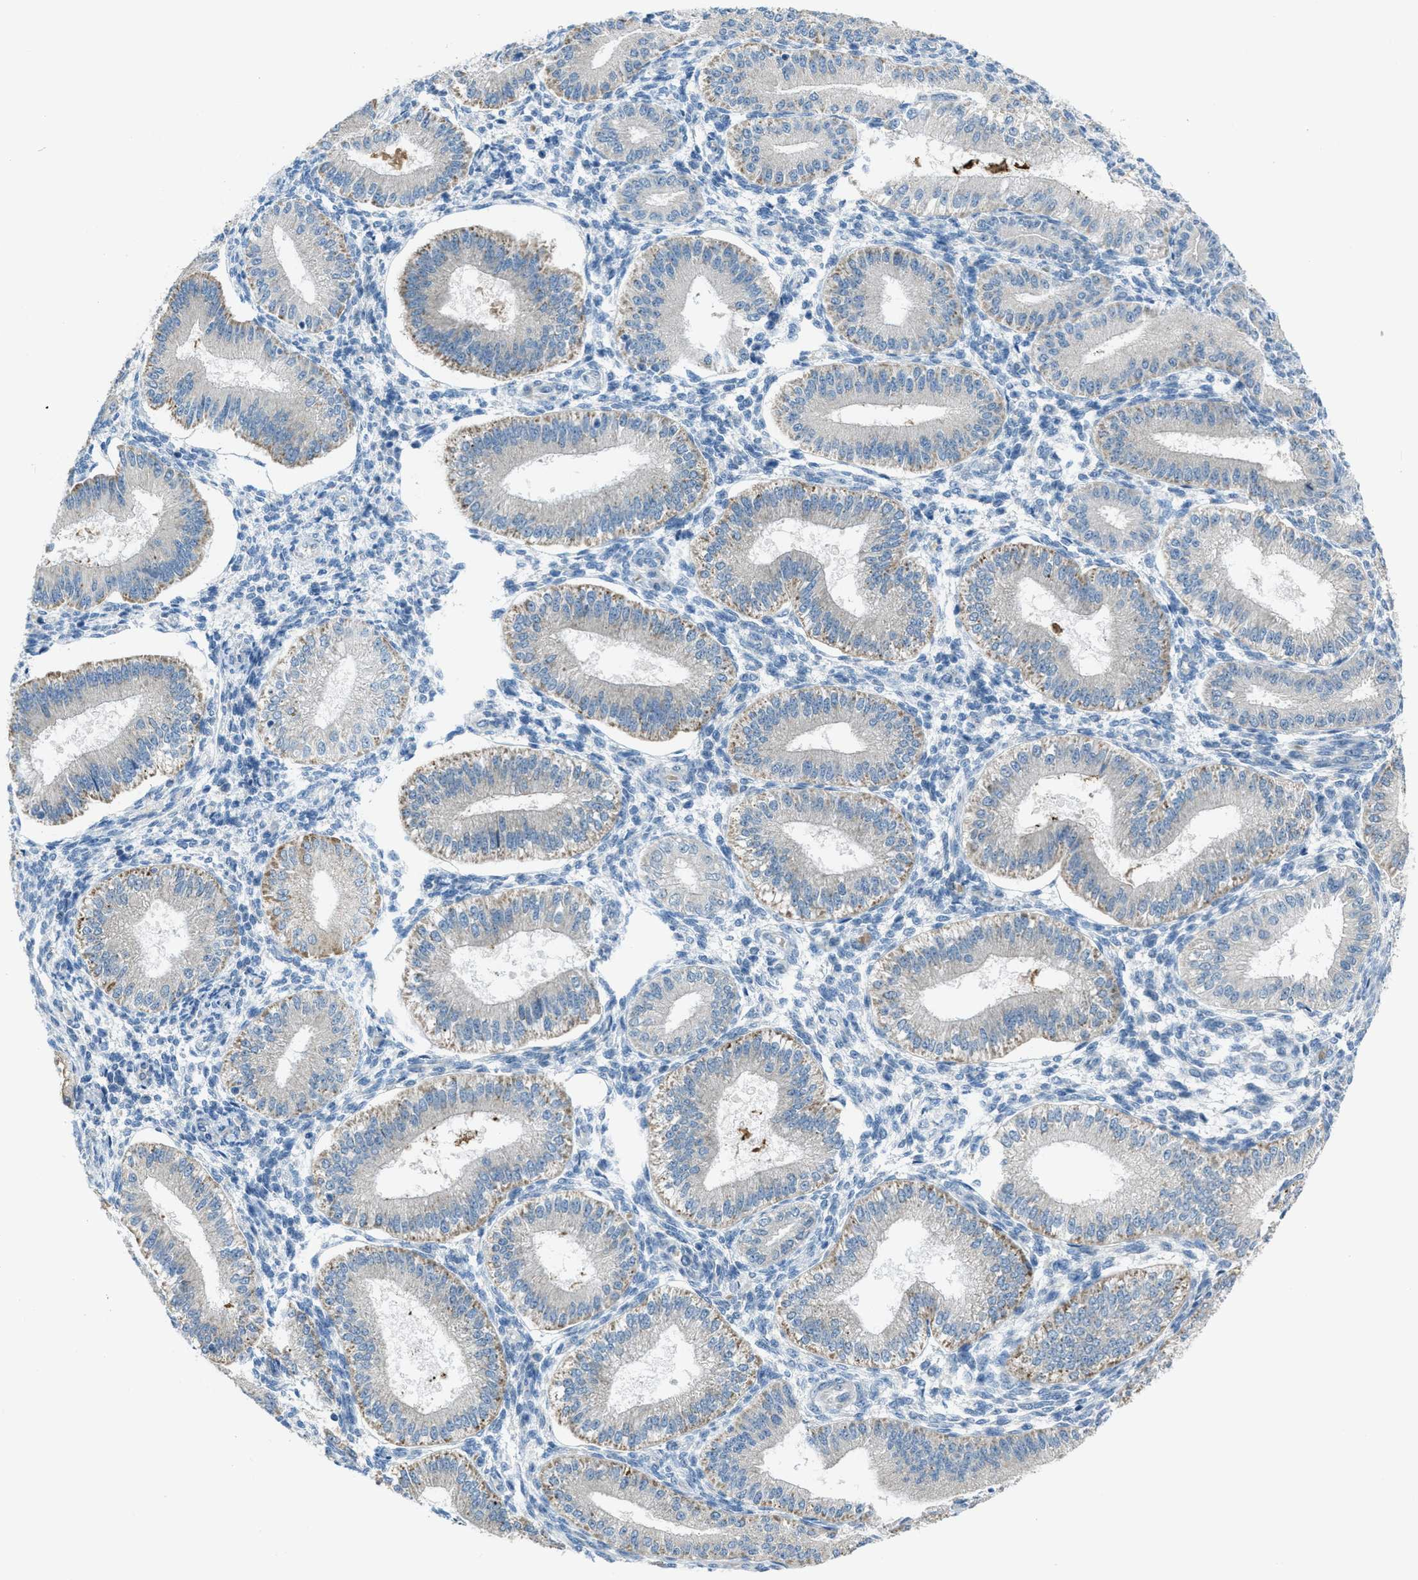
{"staining": {"intensity": "negative", "quantity": "none", "location": "none"}, "tissue": "endometrium", "cell_type": "Cells in endometrial stroma", "image_type": "normal", "snomed": [{"axis": "morphology", "description": "Normal tissue, NOS"}, {"axis": "topography", "description": "Endometrium"}], "caption": "High magnification brightfield microscopy of benign endometrium stained with DAB (3,3'-diaminobenzidine) (brown) and counterstained with hematoxylin (blue): cells in endometrial stroma show no significant positivity. Nuclei are stained in blue.", "gene": "CDON", "patient": {"sex": "female", "age": 39}}